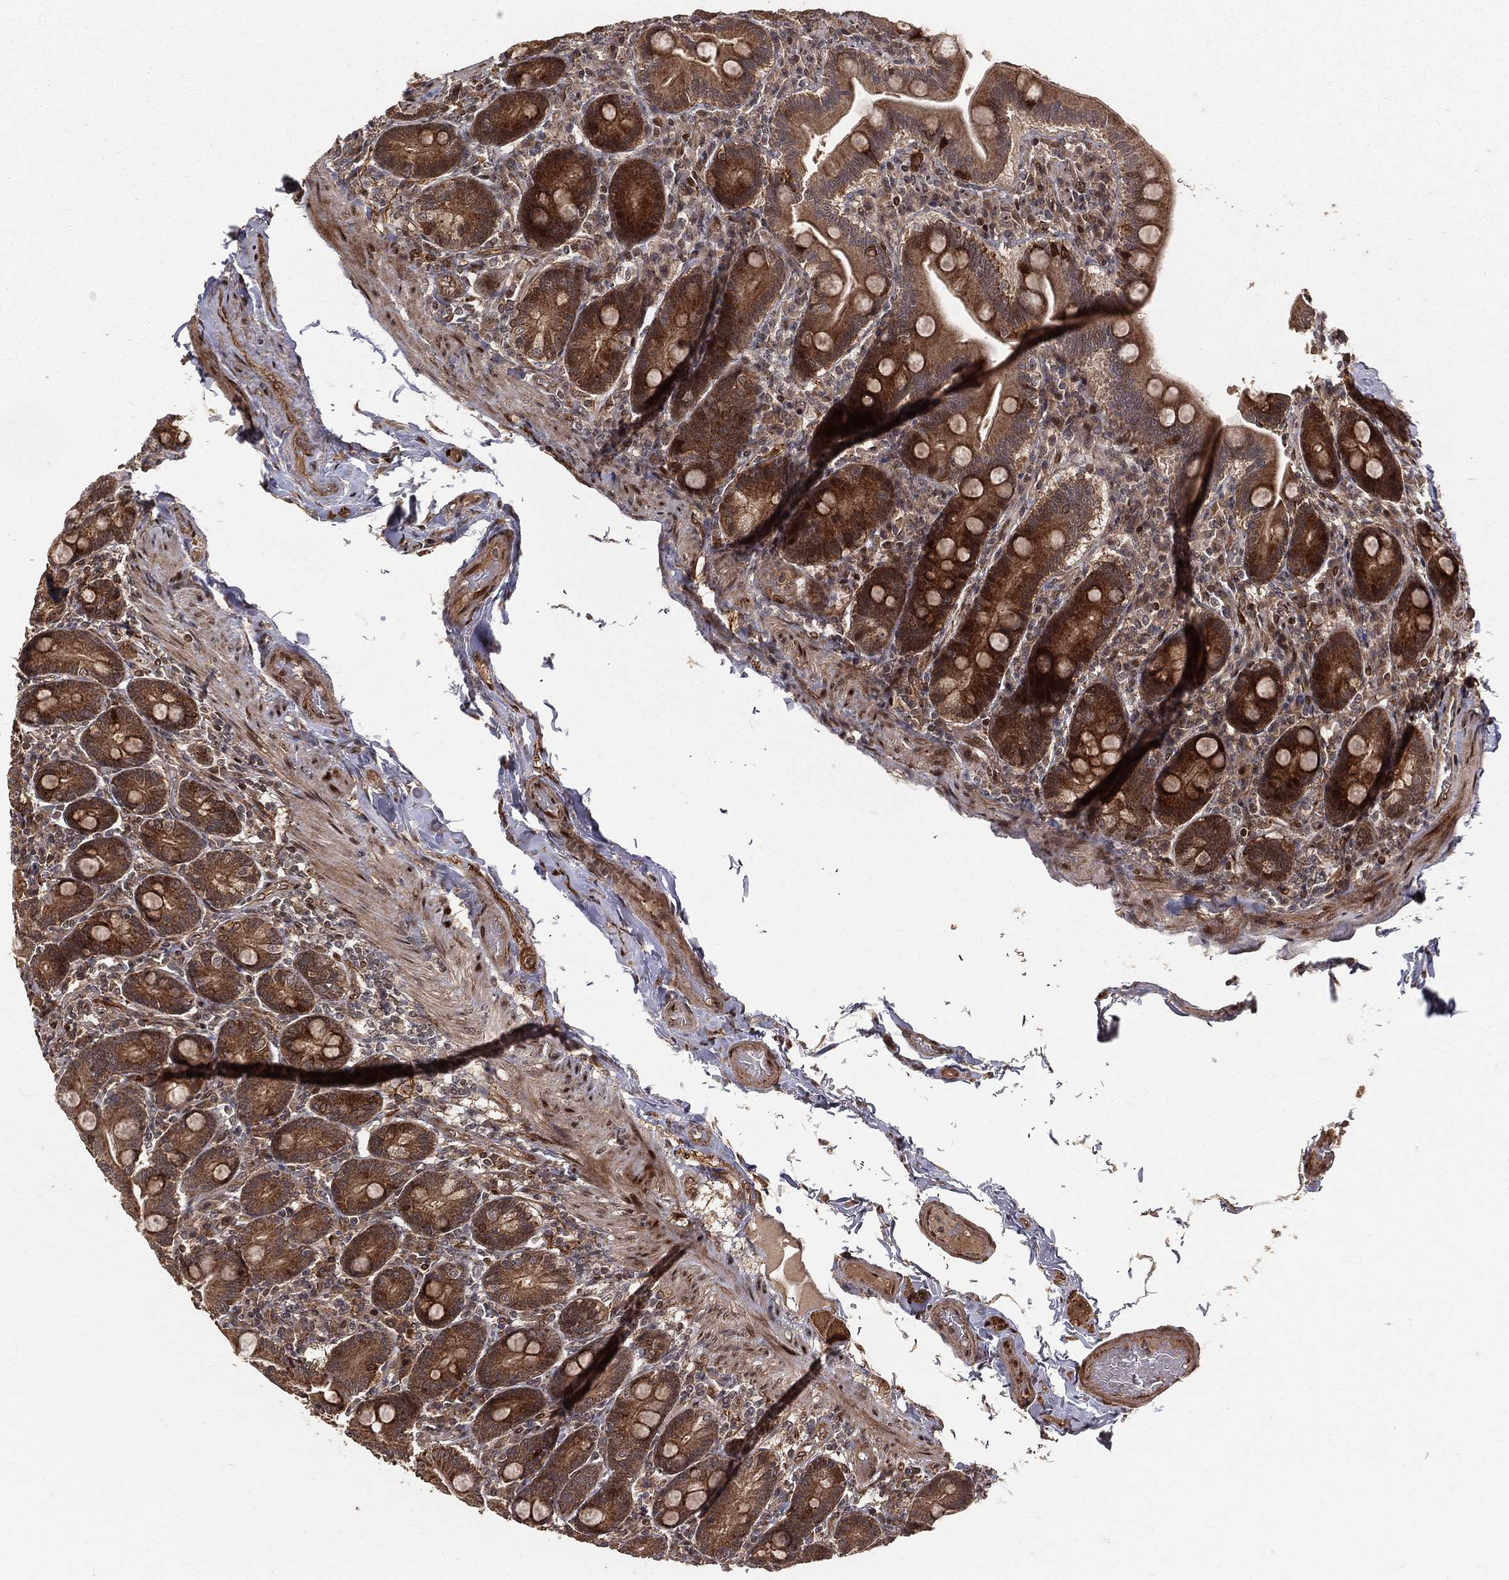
{"staining": {"intensity": "strong", "quantity": "<25%", "location": "cytoplasmic/membranous"}, "tissue": "small intestine", "cell_type": "Glandular cells", "image_type": "normal", "snomed": [{"axis": "morphology", "description": "Normal tissue, NOS"}, {"axis": "topography", "description": "Small intestine"}], "caption": "IHC (DAB (3,3'-diaminobenzidine)) staining of unremarkable small intestine shows strong cytoplasmic/membranous protein expression in approximately <25% of glandular cells.", "gene": "MAPK1", "patient": {"sex": "male", "age": 66}}